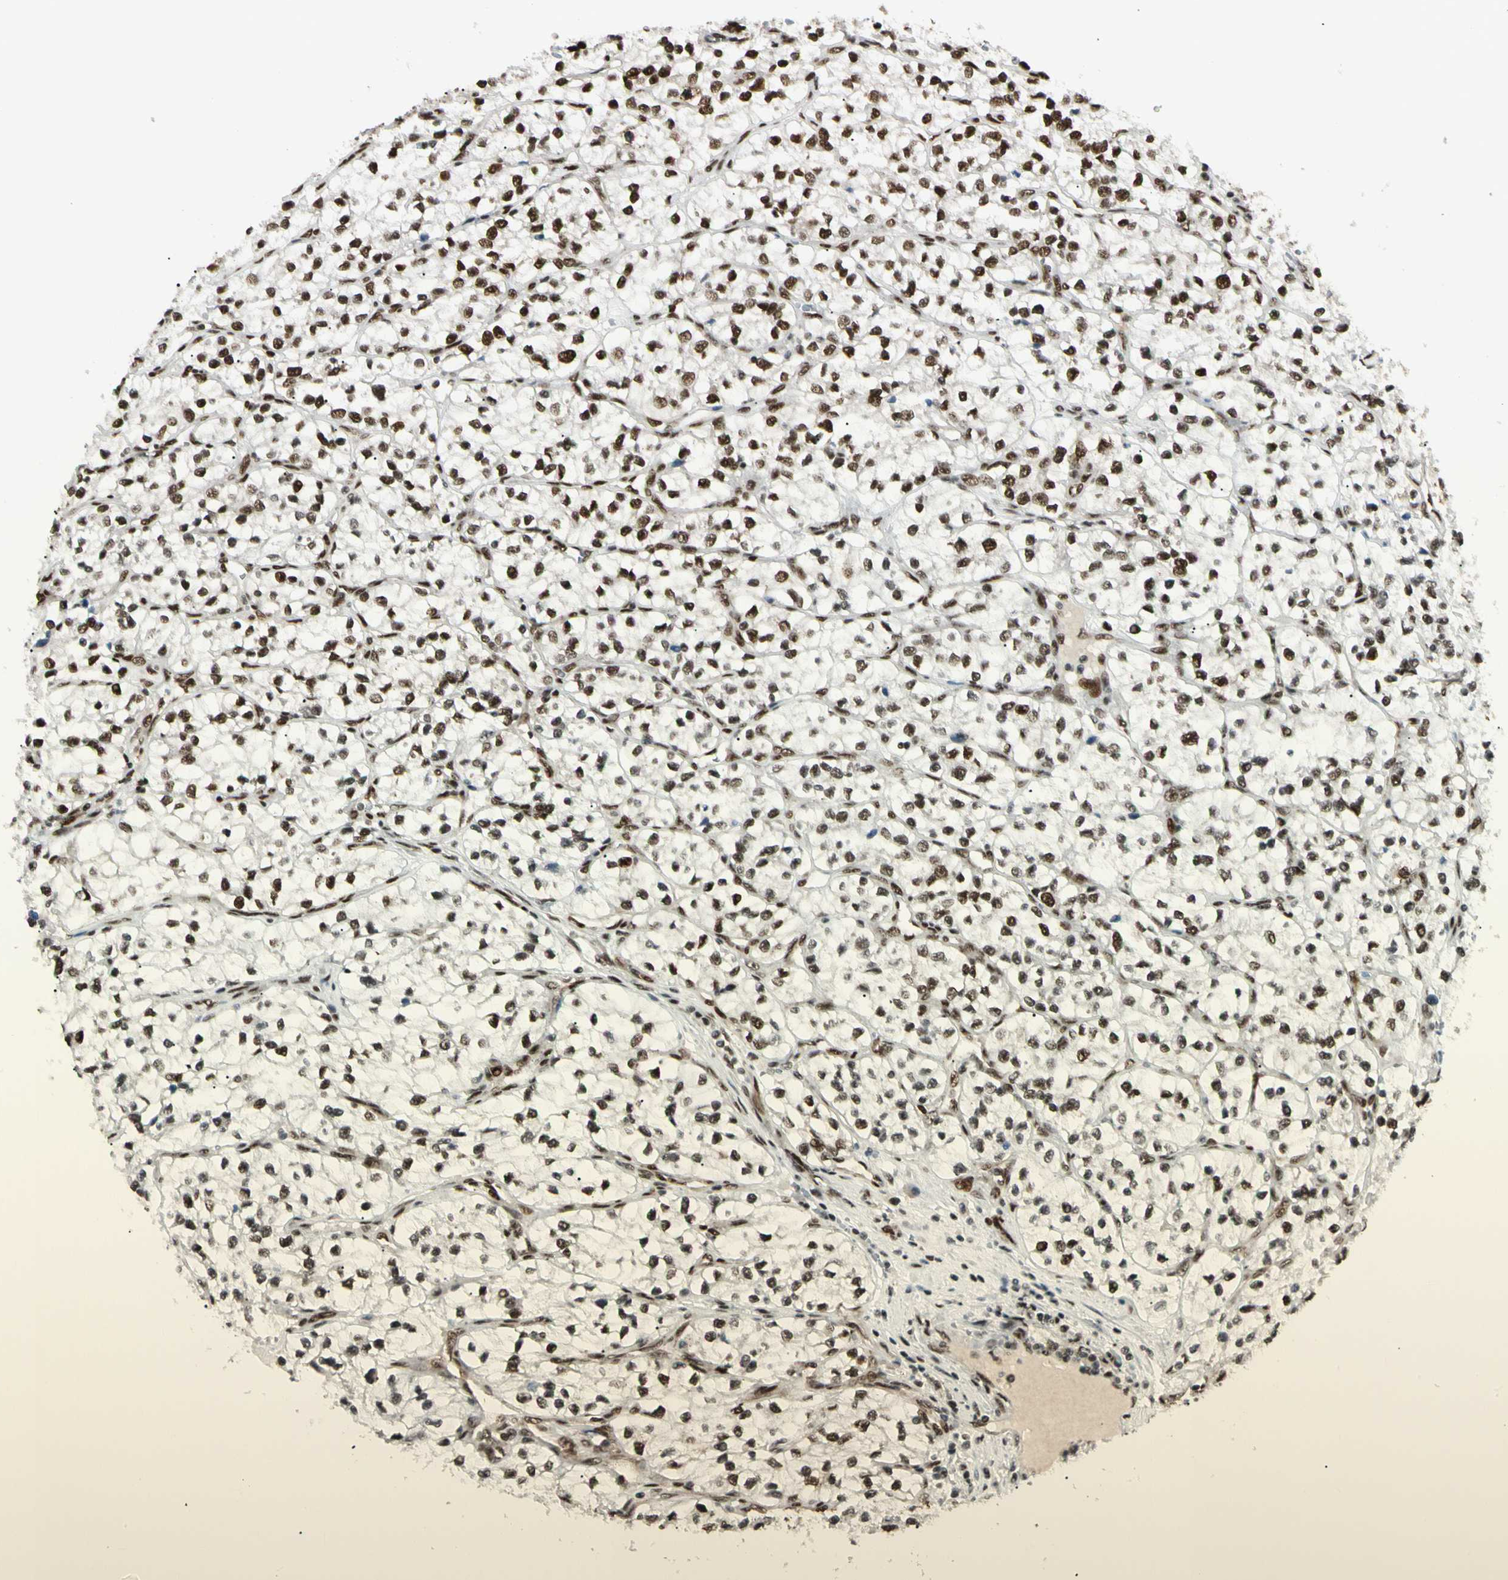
{"staining": {"intensity": "strong", "quantity": ">75%", "location": "nuclear"}, "tissue": "renal cancer", "cell_type": "Tumor cells", "image_type": "cancer", "snomed": [{"axis": "morphology", "description": "Adenocarcinoma, NOS"}, {"axis": "topography", "description": "Kidney"}], "caption": "Protein positivity by immunohistochemistry (IHC) shows strong nuclear expression in about >75% of tumor cells in renal adenocarcinoma.", "gene": "FUS", "patient": {"sex": "female", "age": 57}}